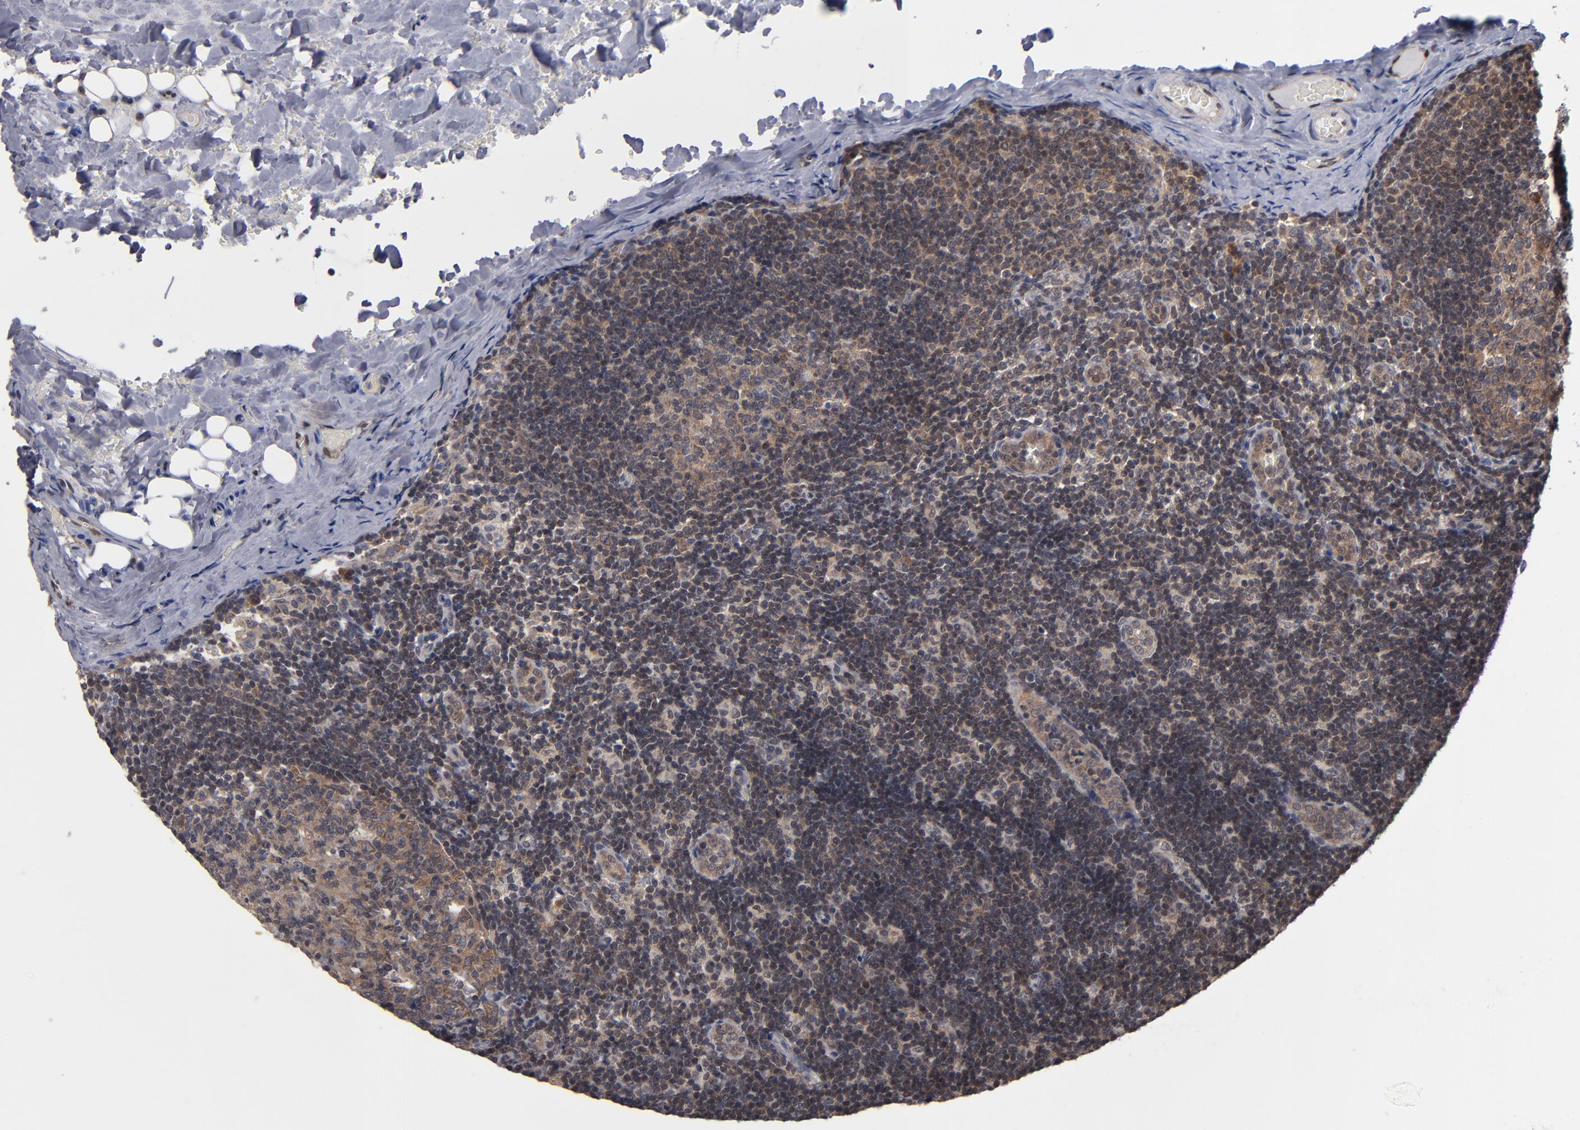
{"staining": {"intensity": "moderate", "quantity": "25%-75%", "location": "cytoplasmic/membranous"}, "tissue": "lymph node", "cell_type": "Germinal center cells", "image_type": "normal", "snomed": [{"axis": "morphology", "description": "Normal tissue, NOS"}, {"axis": "topography", "description": "Lymph node"}, {"axis": "topography", "description": "Salivary gland"}], "caption": "An immunohistochemistry (IHC) photomicrograph of benign tissue is shown. Protein staining in brown labels moderate cytoplasmic/membranous positivity in lymph node within germinal center cells.", "gene": "ALG13", "patient": {"sex": "male", "age": 8}}